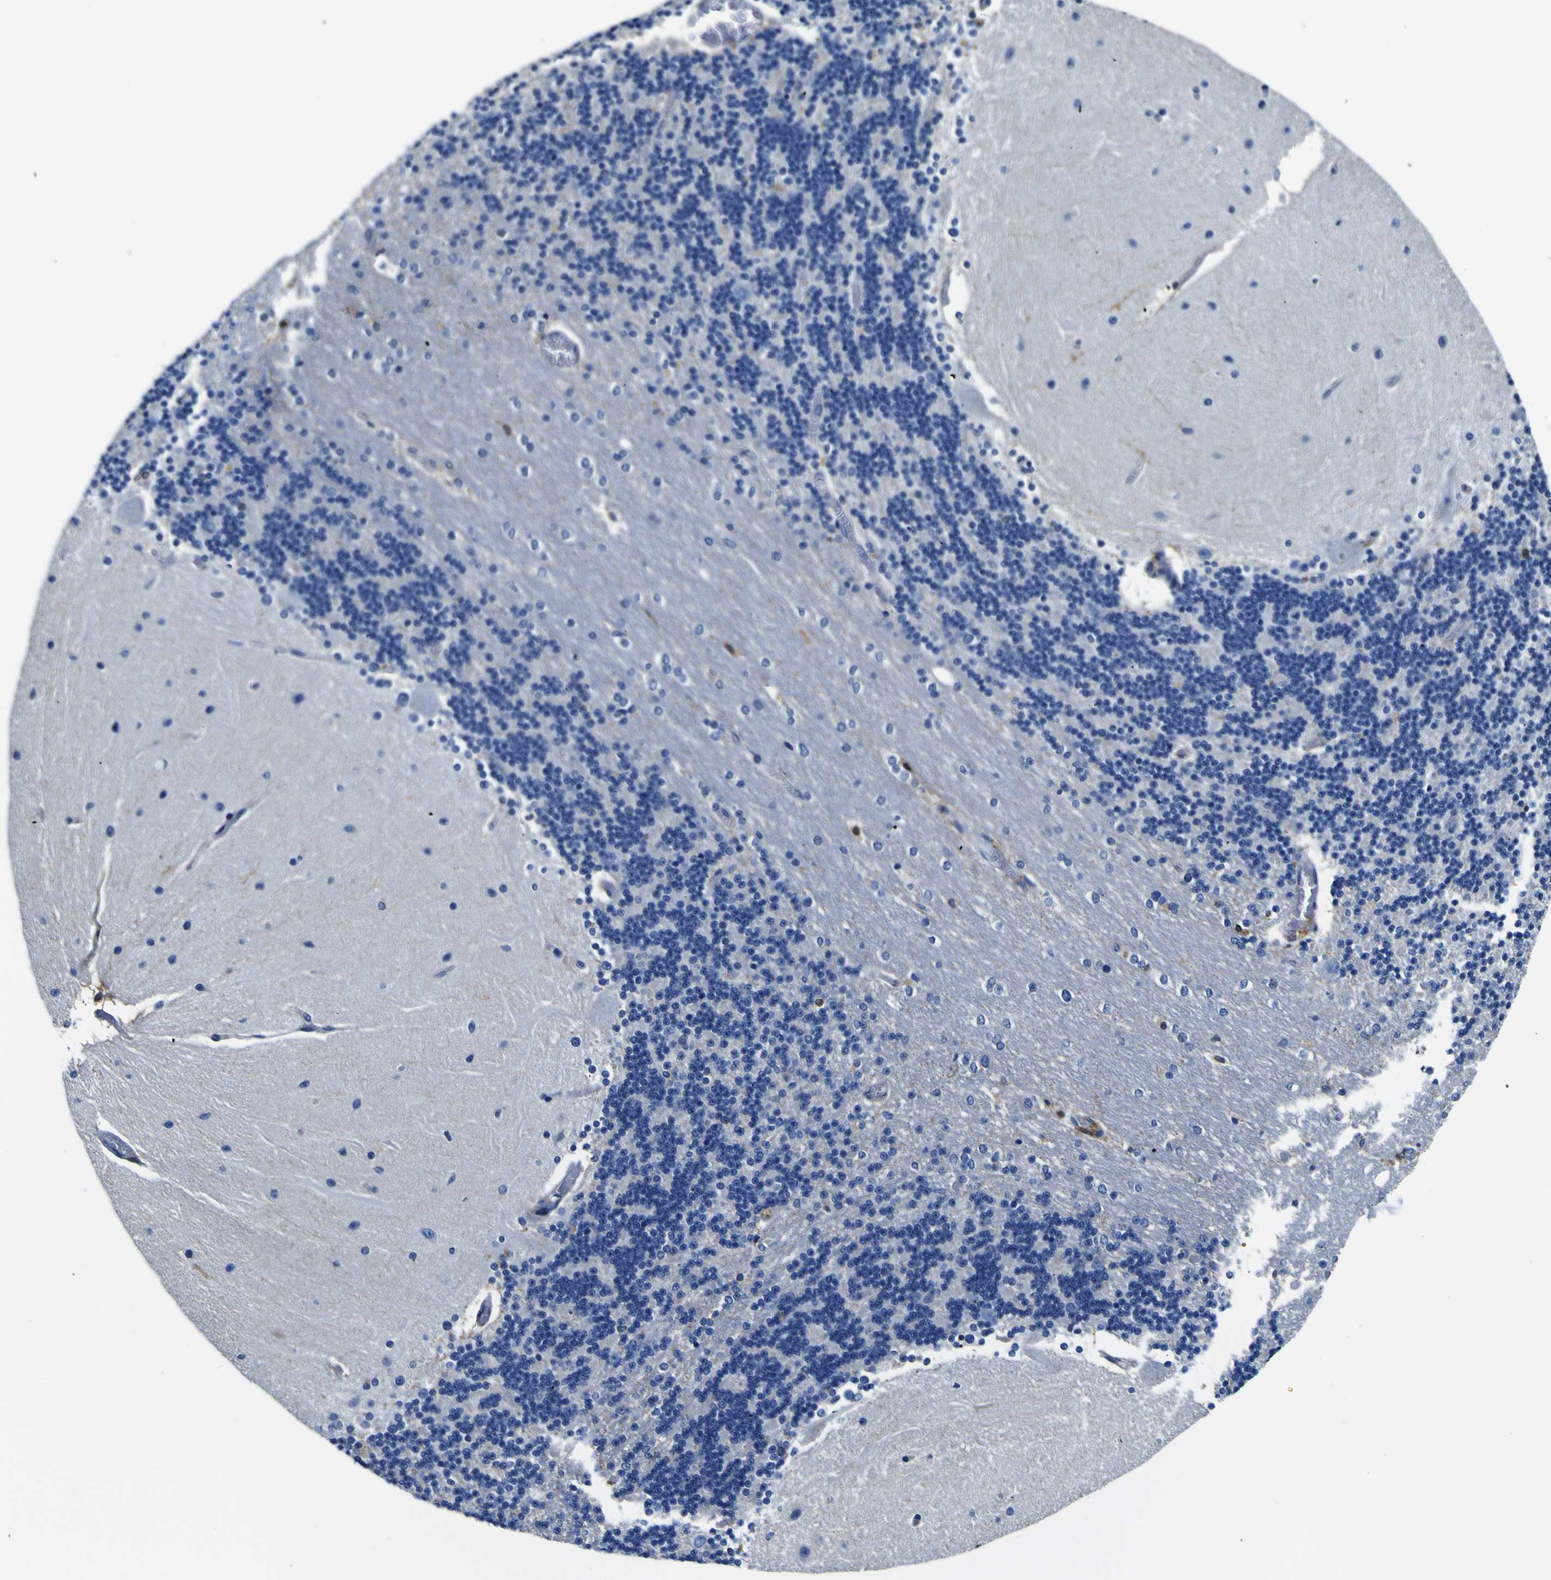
{"staining": {"intensity": "negative", "quantity": "none", "location": "none"}, "tissue": "cerebellum", "cell_type": "Cells in granular layer", "image_type": "normal", "snomed": [{"axis": "morphology", "description": "Normal tissue, NOS"}, {"axis": "topography", "description": "Cerebellum"}], "caption": "IHC image of unremarkable cerebellum: human cerebellum stained with DAB reveals no significant protein expression in cells in granular layer.", "gene": "PXDN", "patient": {"sex": "female", "age": 54}}